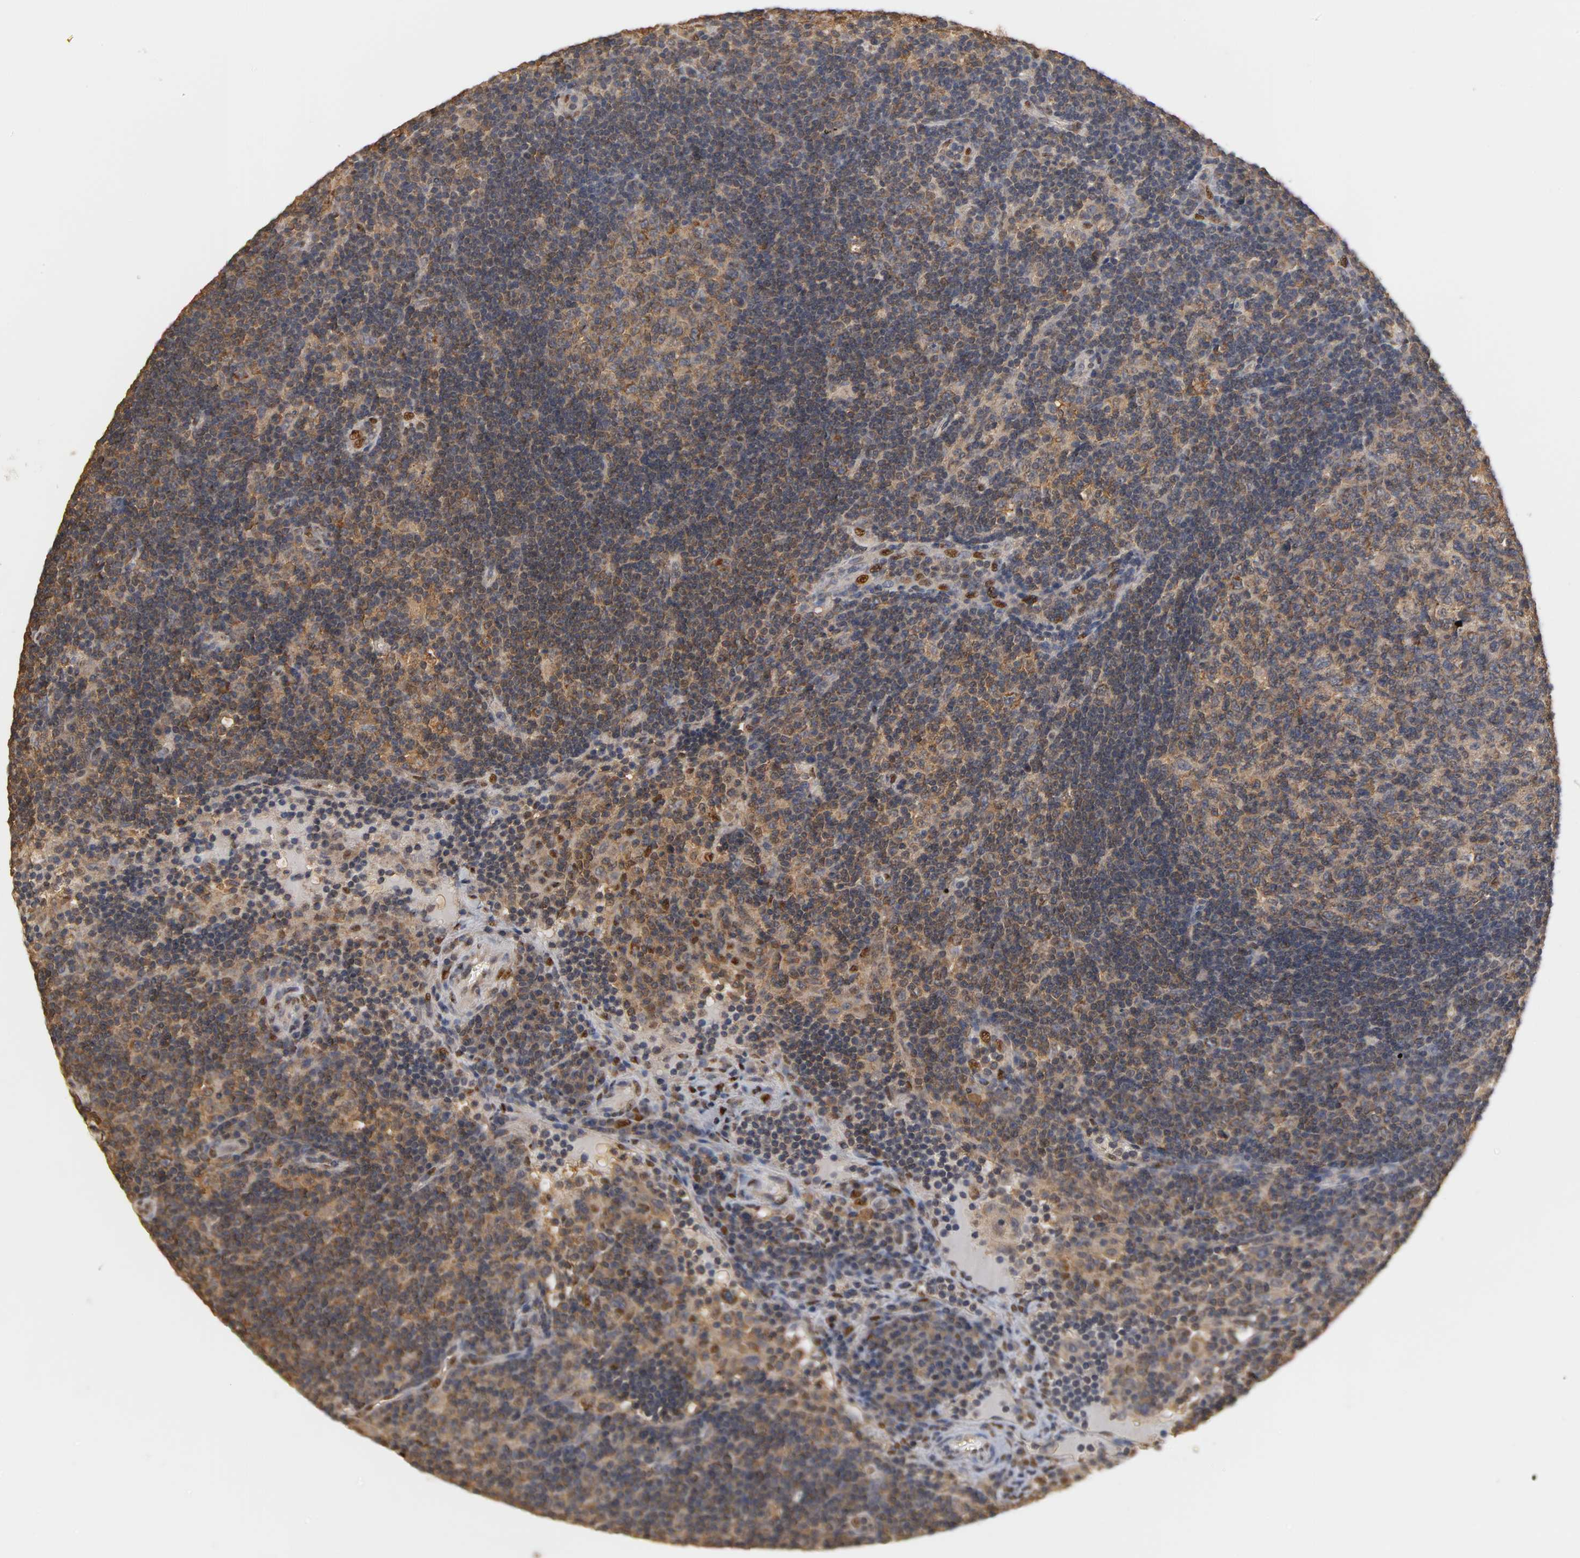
{"staining": {"intensity": "strong", "quantity": ">75%", "location": "cytoplasmic/membranous"}, "tissue": "lymph node", "cell_type": "Germinal center cells", "image_type": "normal", "snomed": [{"axis": "morphology", "description": "Normal tissue, NOS"}, {"axis": "morphology", "description": "Squamous cell carcinoma, metastatic, NOS"}, {"axis": "topography", "description": "Lymph node"}], "caption": "Human lymph node stained for a protein (brown) demonstrates strong cytoplasmic/membranous positive staining in about >75% of germinal center cells.", "gene": "PKN1", "patient": {"sex": "female", "age": 53}}